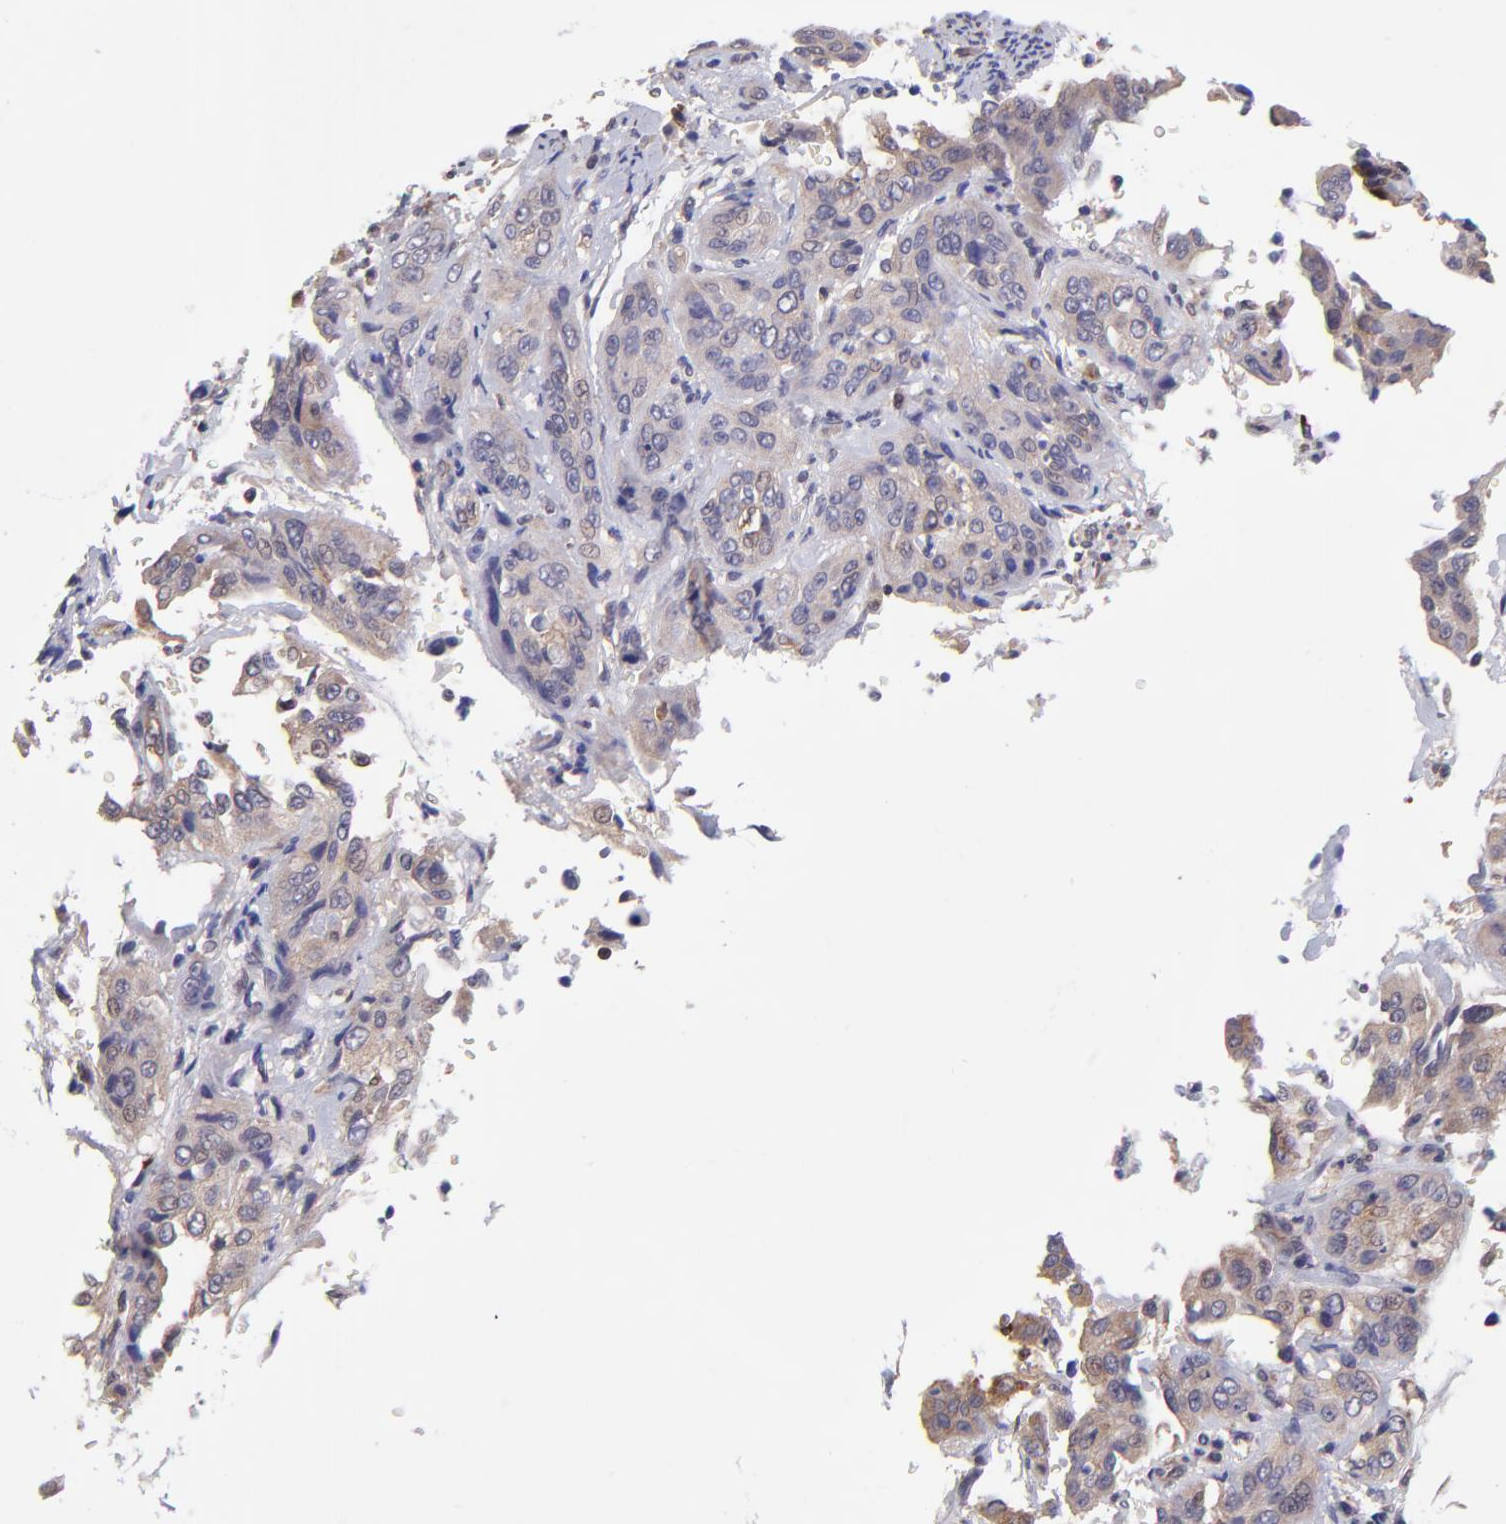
{"staining": {"intensity": "moderate", "quantity": ">75%", "location": "cytoplasmic/membranous"}, "tissue": "cervical cancer", "cell_type": "Tumor cells", "image_type": "cancer", "snomed": [{"axis": "morphology", "description": "Squamous cell carcinoma, NOS"}, {"axis": "topography", "description": "Cervix"}], "caption": "Approximately >75% of tumor cells in human cervical squamous cell carcinoma show moderate cytoplasmic/membranous protein expression as visualized by brown immunohistochemical staining.", "gene": "NSF", "patient": {"sex": "female", "age": 41}}